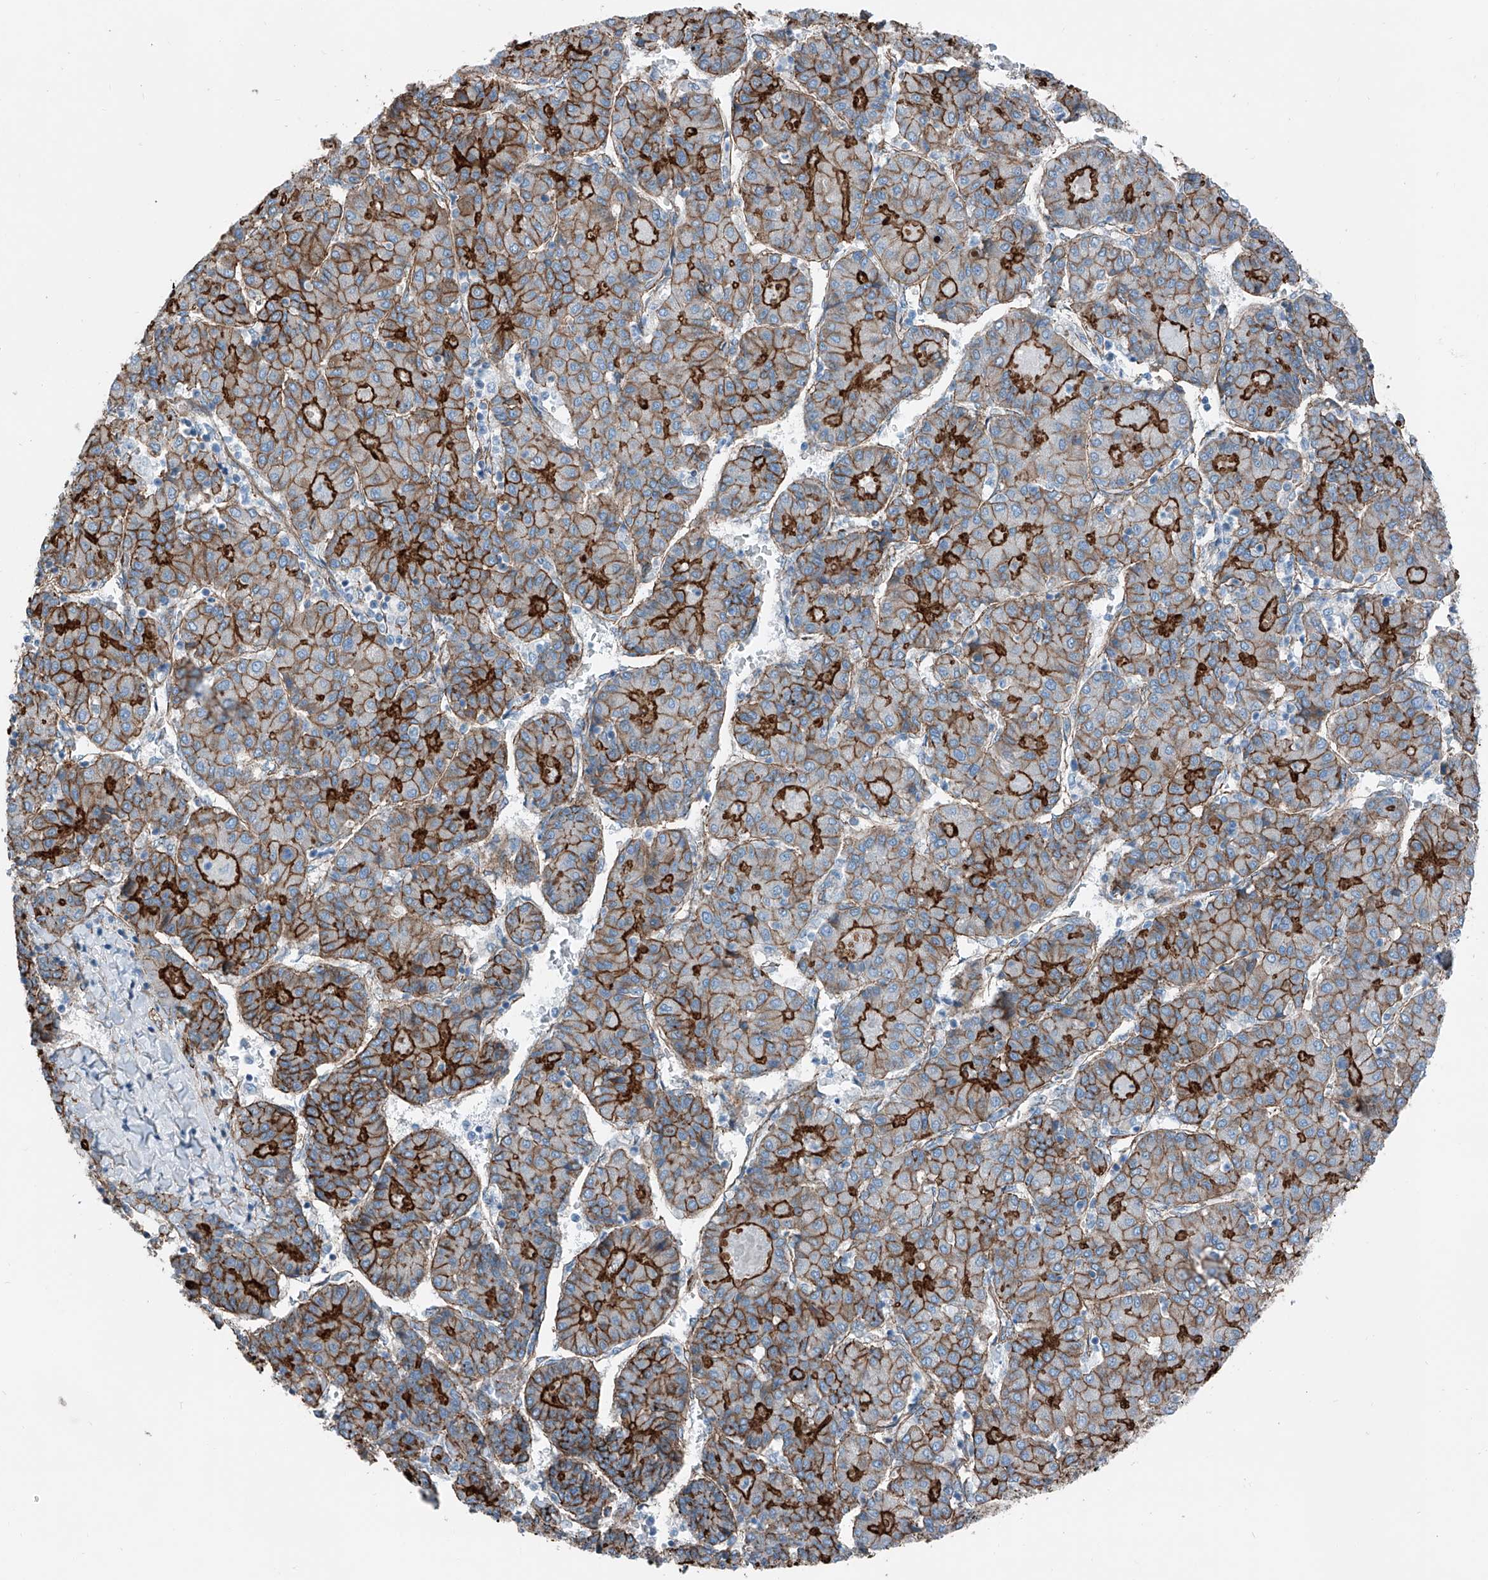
{"staining": {"intensity": "strong", "quantity": ">75%", "location": "cytoplasmic/membranous"}, "tissue": "liver cancer", "cell_type": "Tumor cells", "image_type": "cancer", "snomed": [{"axis": "morphology", "description": "Carcinoma, Hepatocellular, NOS"}, {"axis": "topography", "description": "Liver"}], "caption": "IHC histopathology image of neoplastic tissue: liver cancer stained using immunohistochemistry (IHC) shows high levels of strong protein expression localized specifically in the cytoplasmic/membranous of tumor cells, appearing as a cytoplasmic/membranous brown color.", "gene": "THEMIS2", "patient": {"sex": "male", "age": 65}}